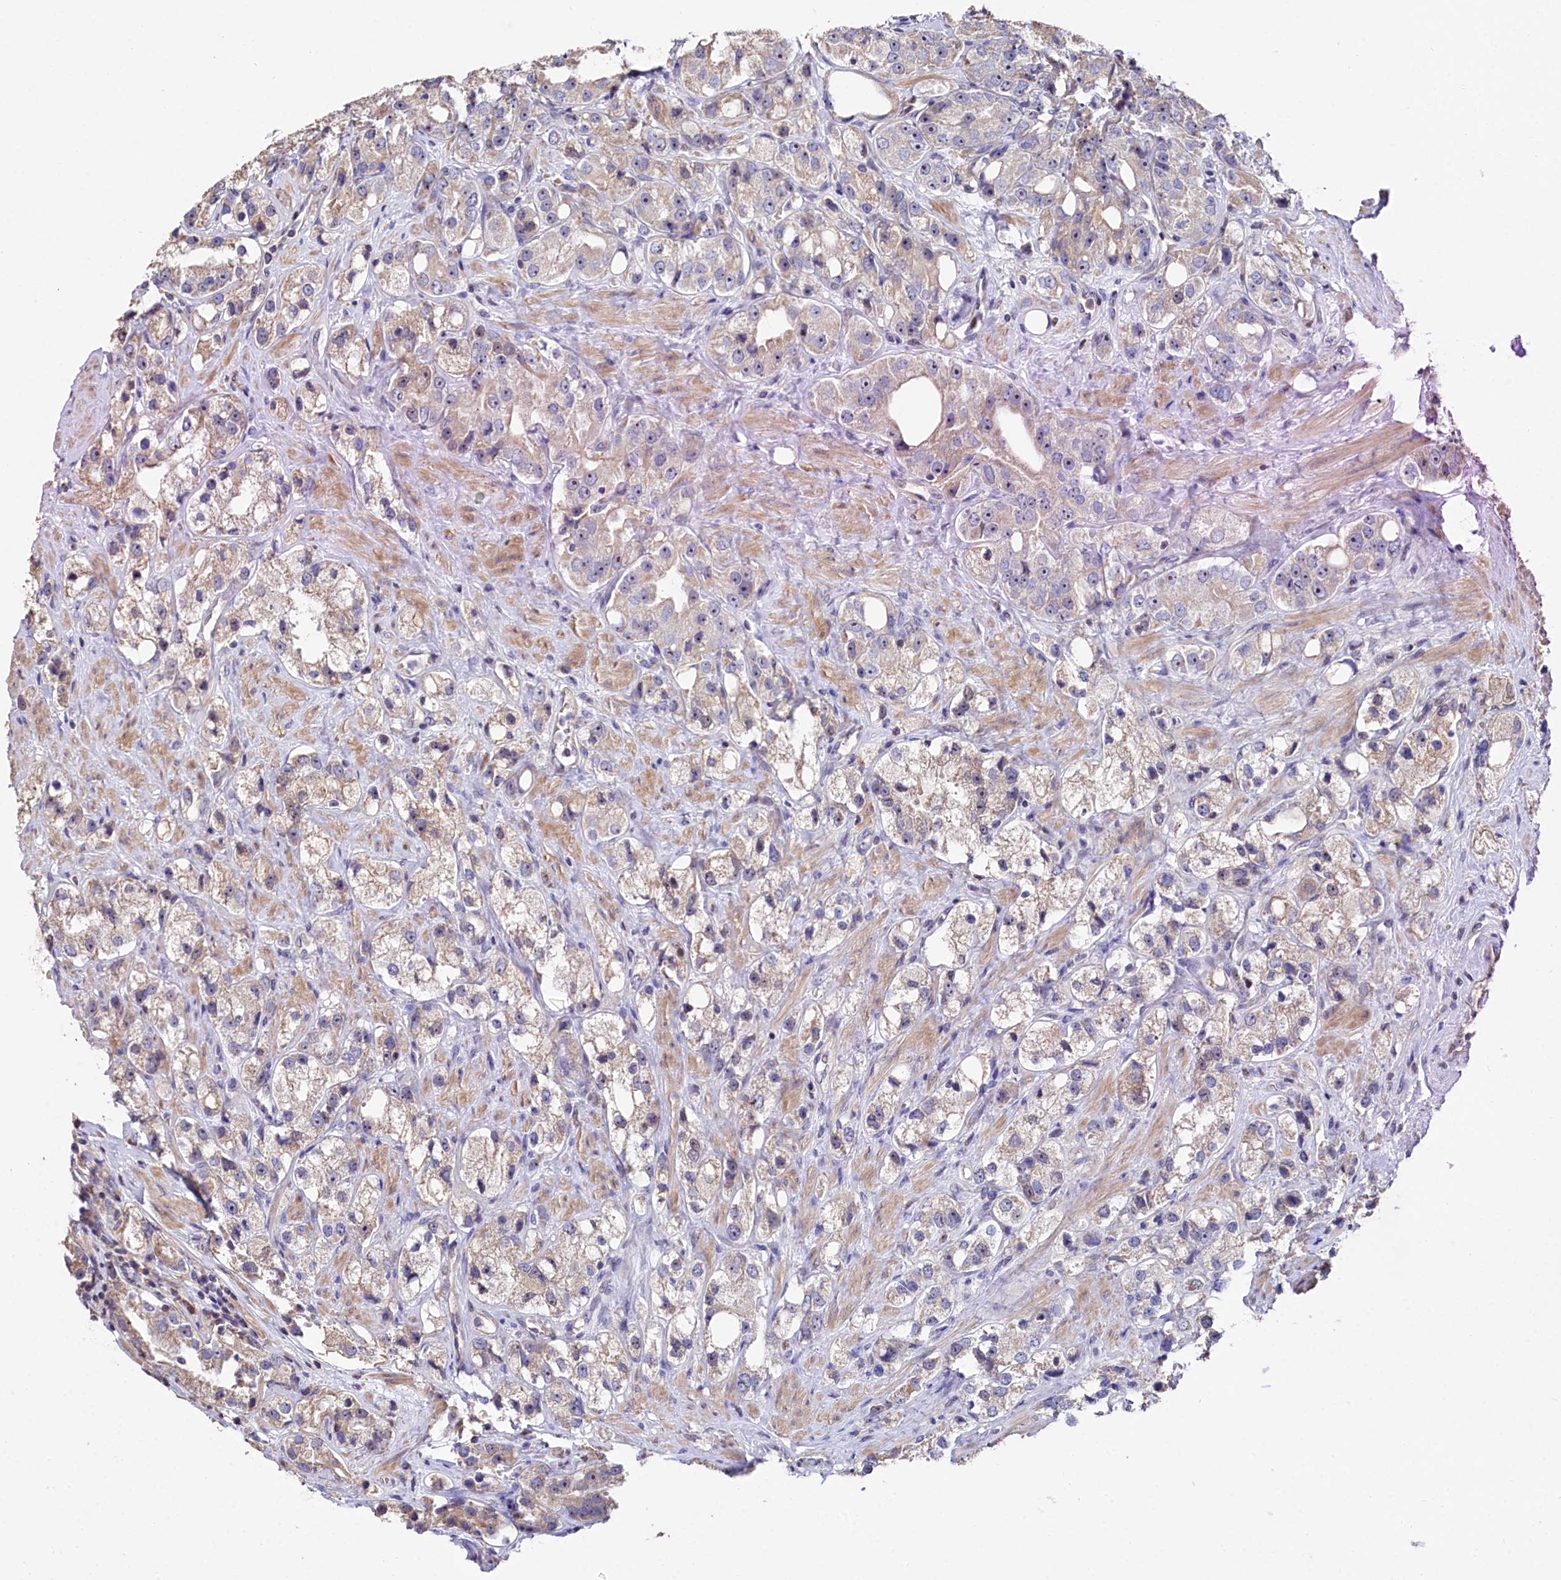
{"staining": {"intensity": "weak", "quantity": ">75%", "location": "cytoplasmic/membranous"}, "tissue": "prostate cancer", "cell_type": "Tumor cells", "image_type": "cancer", "snomed": [{"axis": "morphology", "description": "Adenocarcinoma, NOS"}, {"axis": "topography", "description": "Prostate"}], "caption": "Protein positivity by immunohistochemistry shows weak cytoplasmic/membranous positivity in approximately >75% of tumor cells in adenocarcinoma (prostate).", "gene": "RPUSD3", "patient": {"sex": "male", "age": 79}}